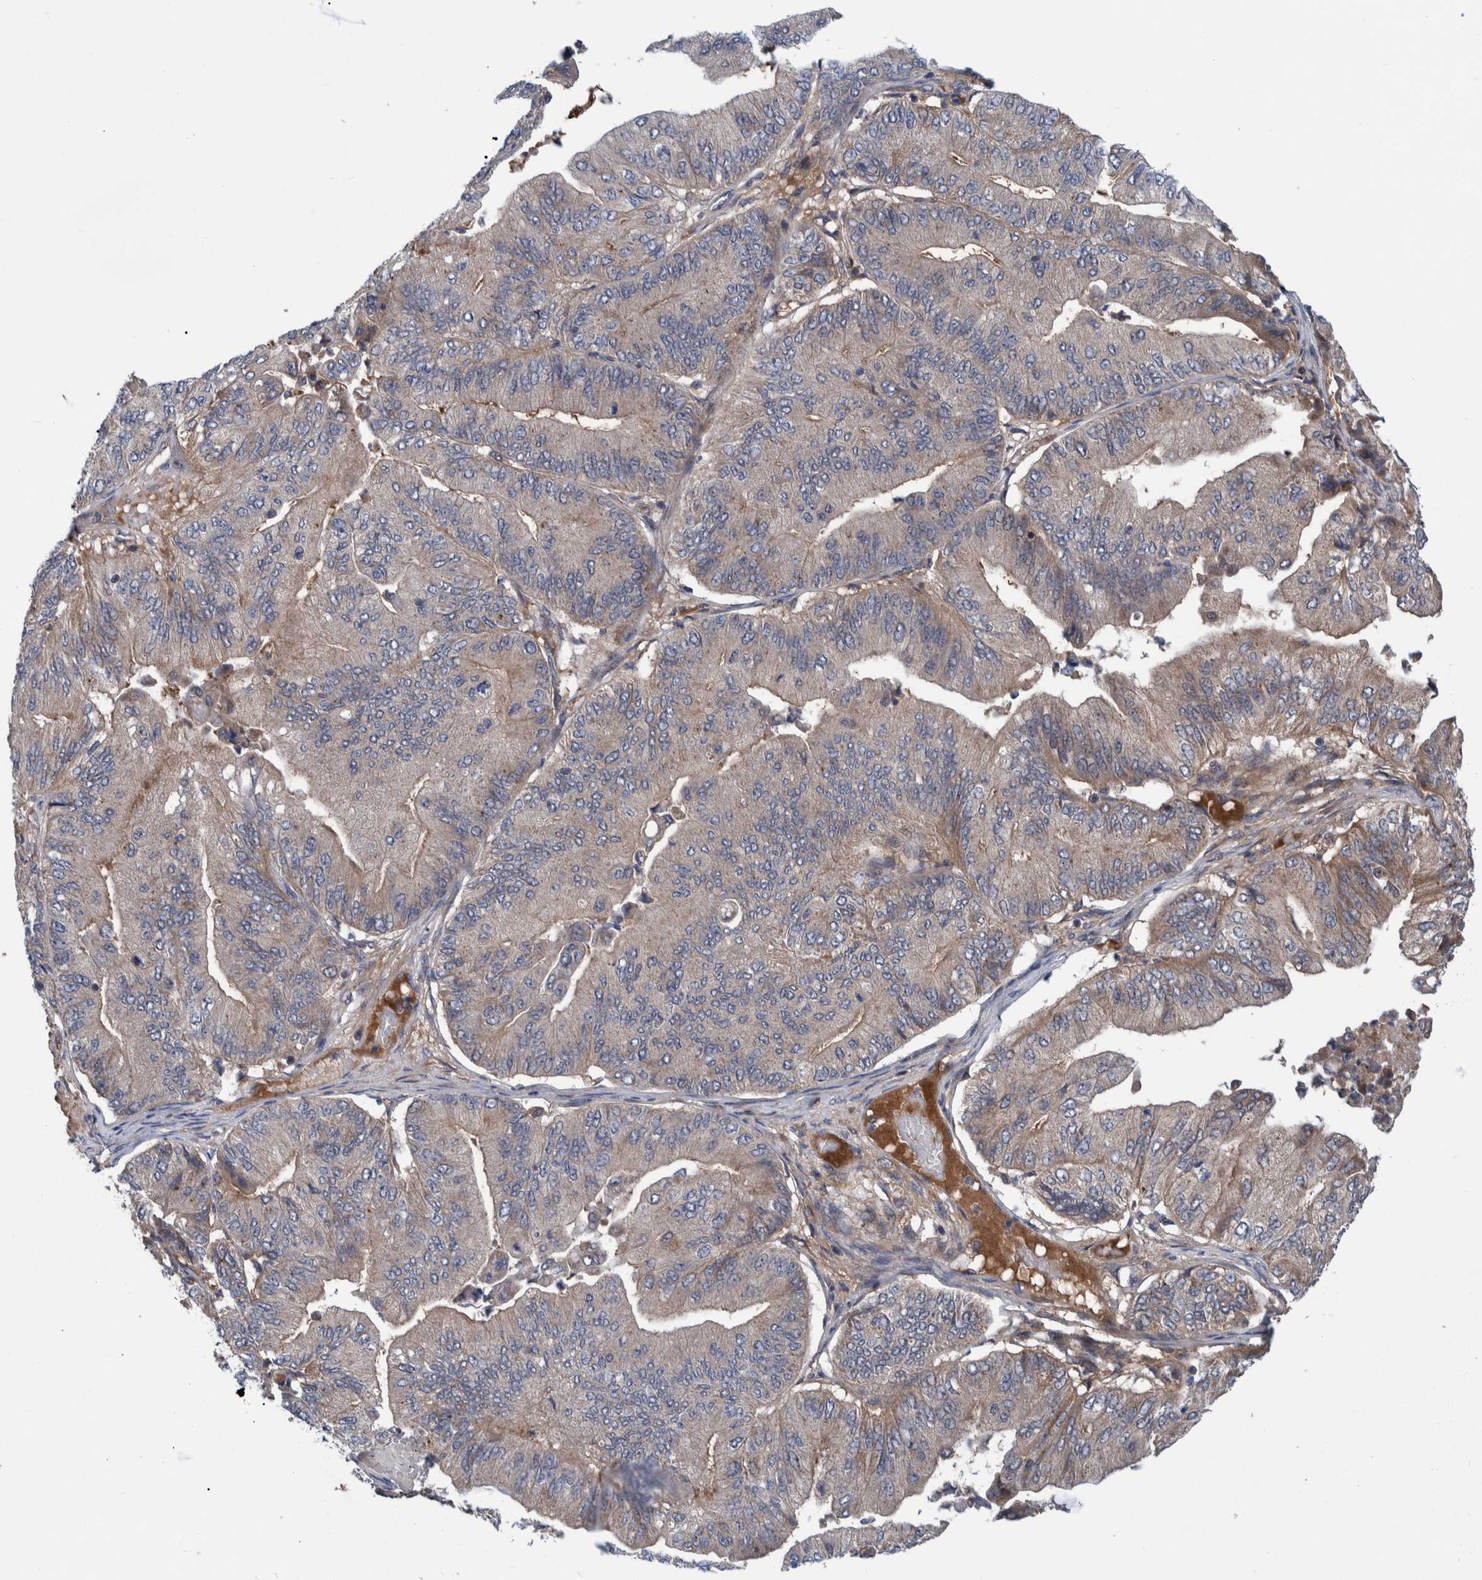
{"staining": {"intensity": "moderate", "quantity": "25%-75%", "location": "cytoplasmic/membranous"}, "tissue": "ovarian cancer", "cell_type": "Tumor cells", "image_type": "cancer", "snomed": [{"axis": "morphology", "description": "Cystadenocarcinoma, mucinous, NOS"}, {"axis": "topography", "description": "Ovary"}], "caption": "This is a micrograph of immunohistochemistry staining of ovarian mucinous cystadenocarcinoma, which shows moderate expression in the cytoplasmic/membranous of tumor cells.", "gene": "ITIH3", "patient": {"sex": "female", "age": 61}}